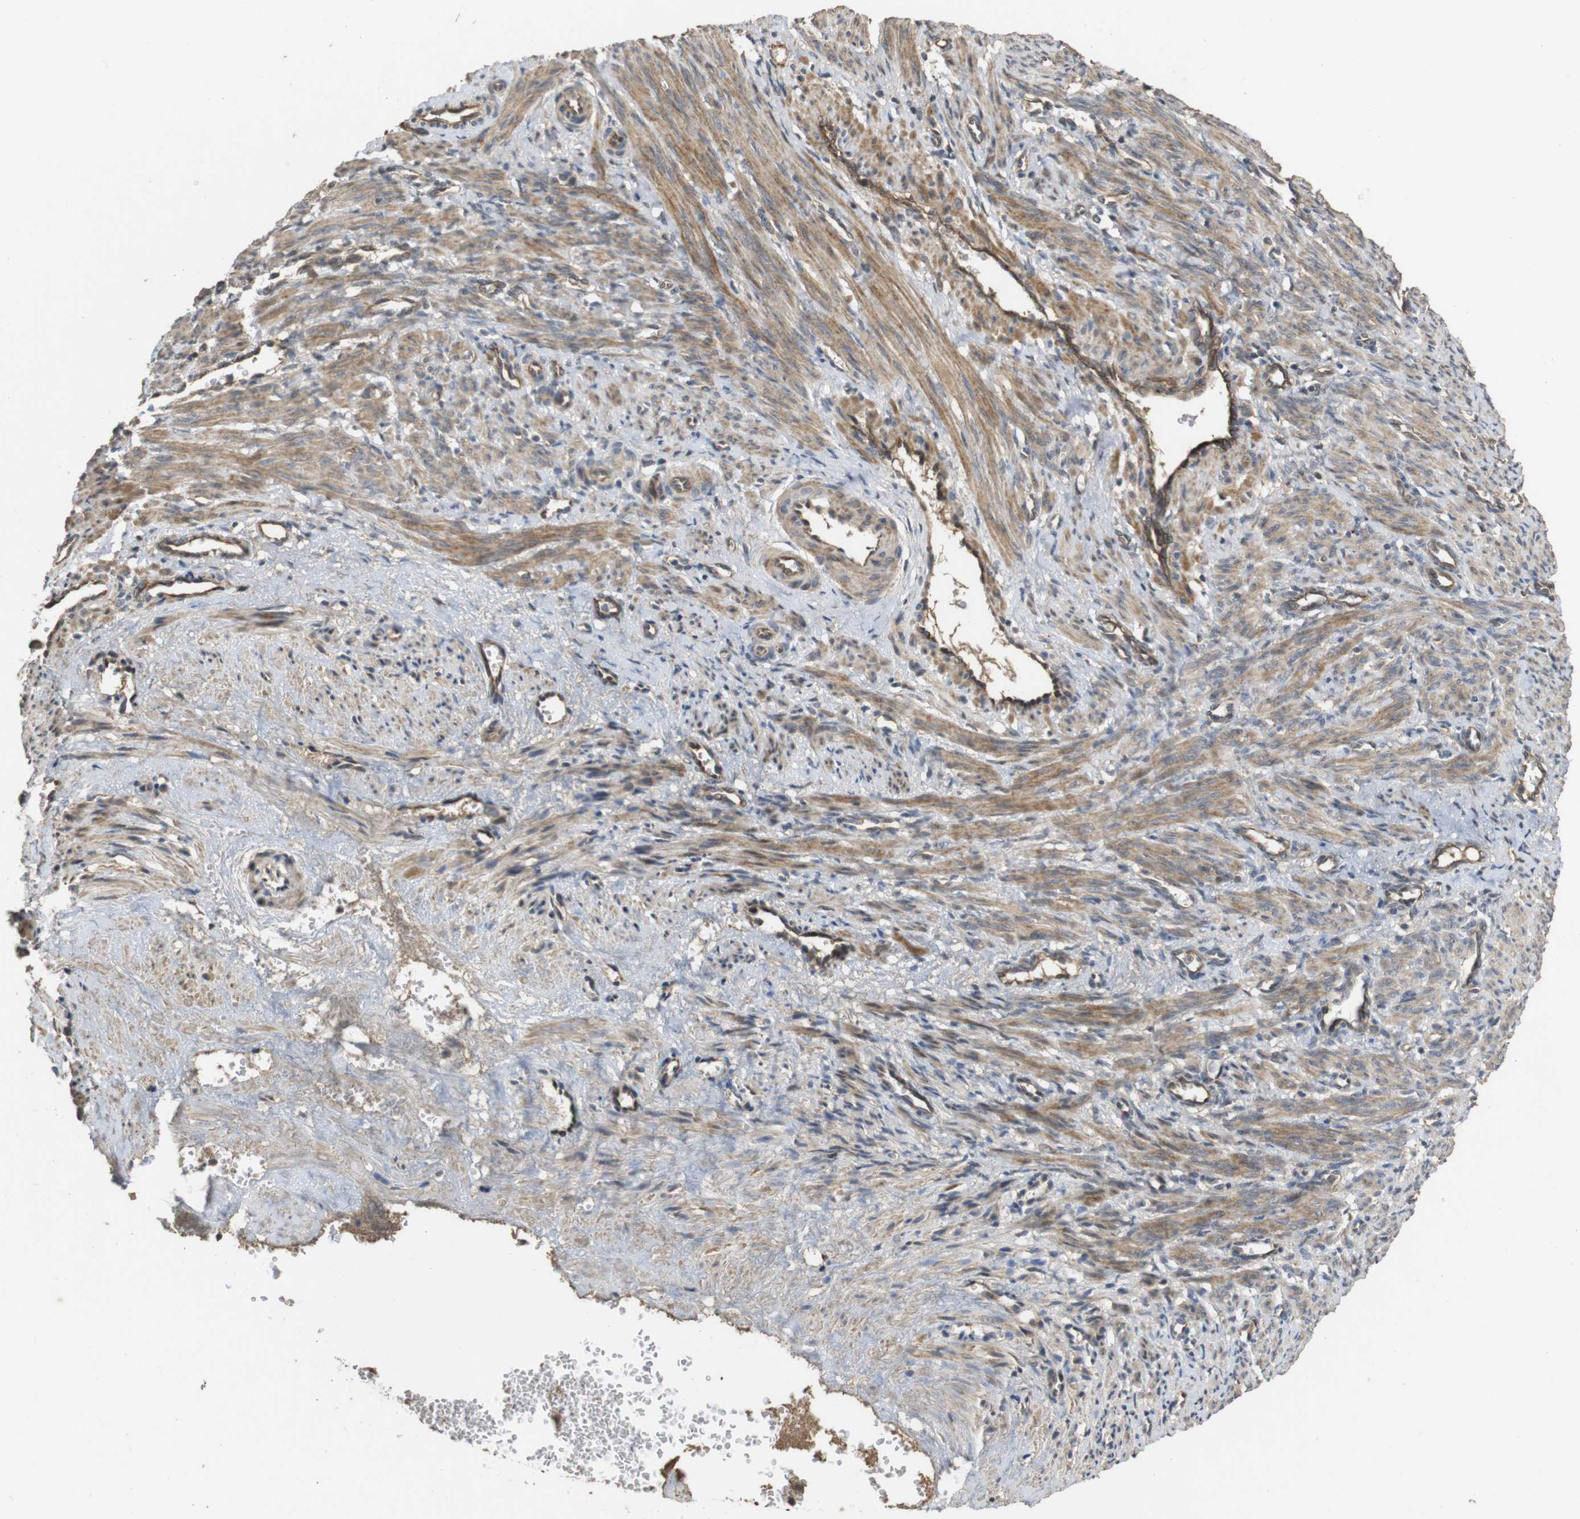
{"staining": {"intensity": "moderate", "quantity": ">75%", "location": "cytoplasmic/membranous"}, "tissue": "smooth muscle", "cell_type": "Smooth muscle cells", "image_type": "normal", "snomed": [{"axis": "morphology", "description": "Normal tissue, NOS"}, {"axis": "topography", "description": "Endometrium"}], "caption": "The photomicrograph shows immunohistochemical staining of benign smooth muscle. There is moderate cytoplasmic/membranous positivity is present in about >75% of smooth muscle cells.", "gene": "PCDHB10", "patient": {"sex": "female", "age": 33}}